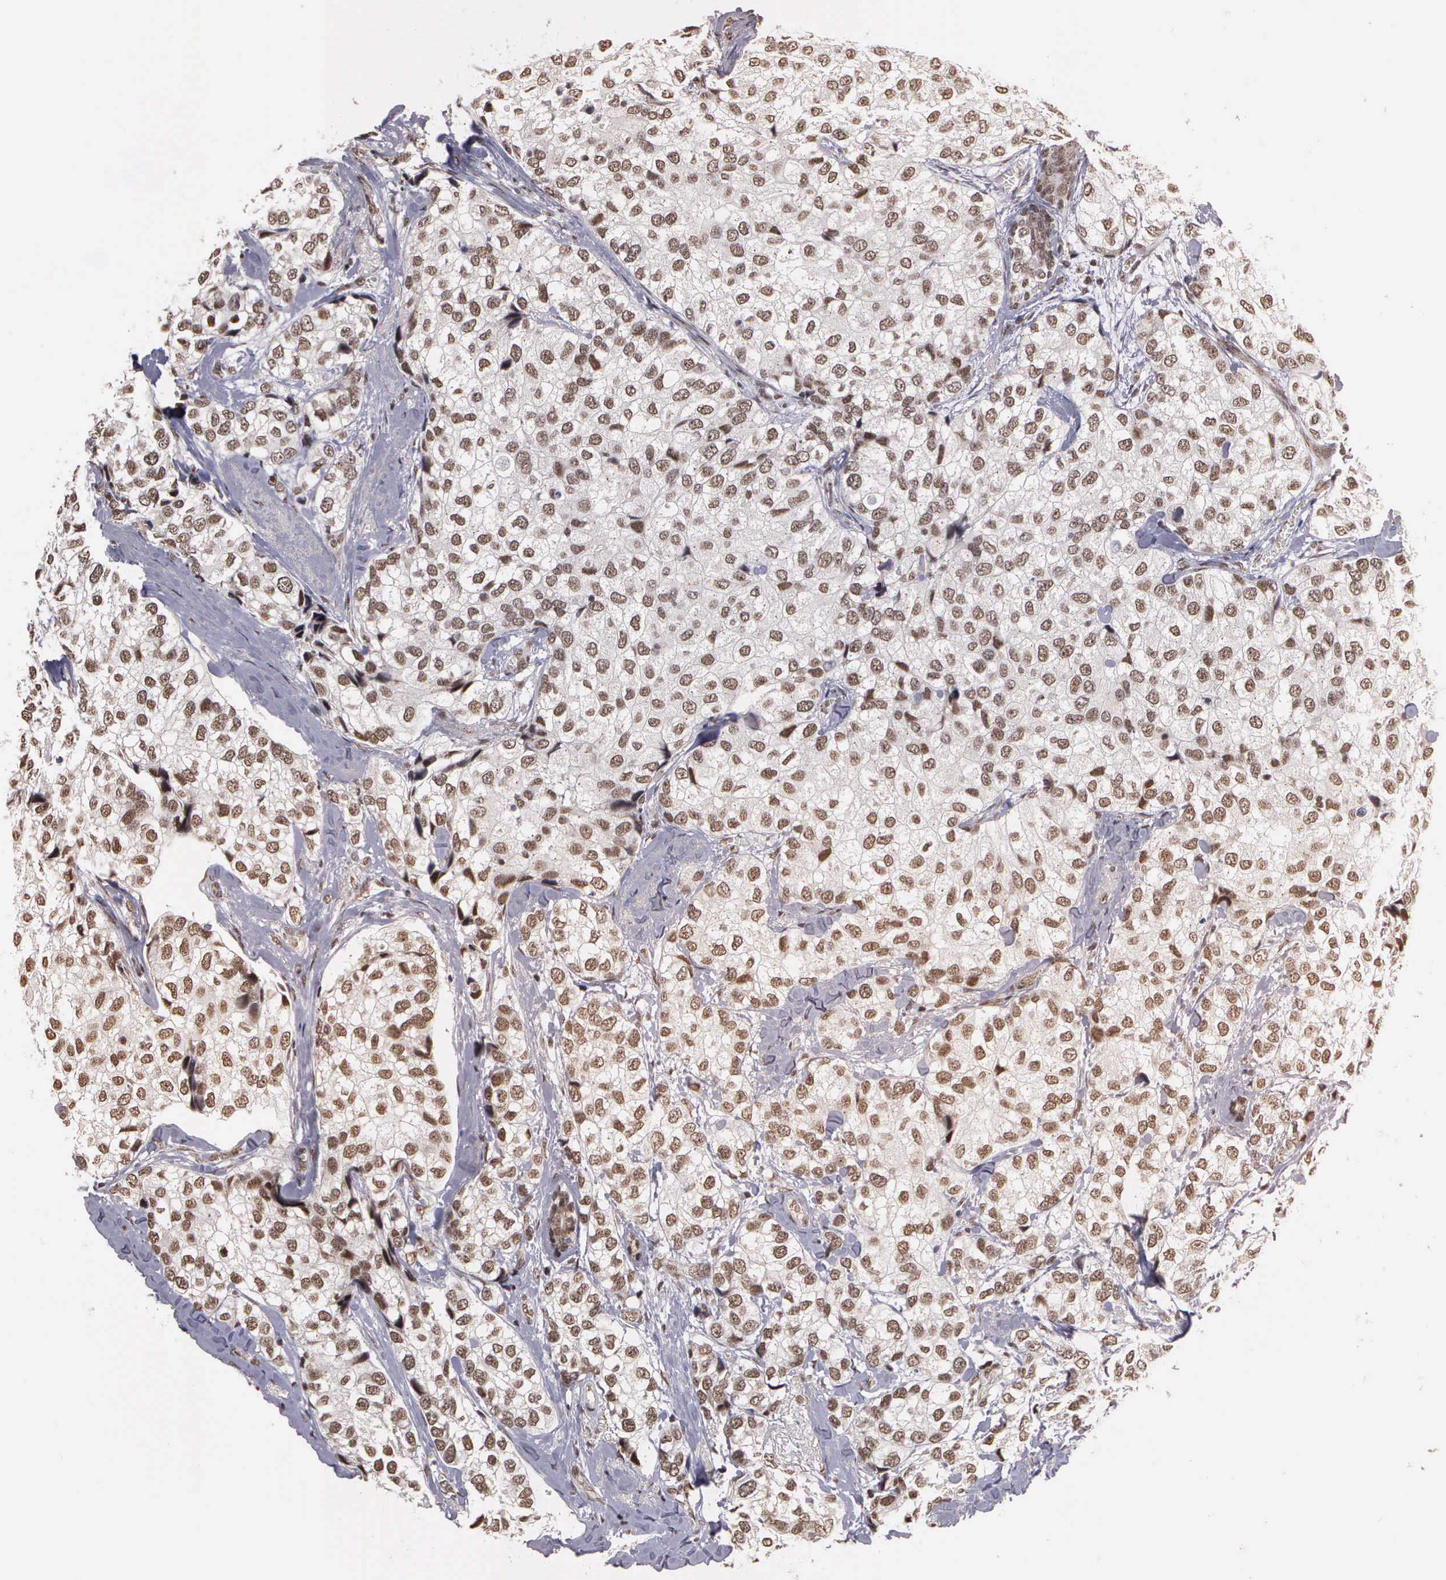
{"staining": {"intensity": "moderate", "quantity": ">75%", "location": "nuclear"}, "tissue": "breast cancer", "cell_type": "Tumor cells", "image_type": "cancer", "snomed": [{"axis": "morphology", "description": "Duct carcinoma"}, {"axis": "topography", "description": "Breast"}], "caption": "Protein analysis of breast cancer tissue reveals moderate nuclear staining in about >75% of tumor cells. Immunohistochemistry (ihc) stains the protein of interest in brown and the nuclei are stained blue.", "gene": "GTF2A1", "patient": {"sex": "female", "age": 68}}